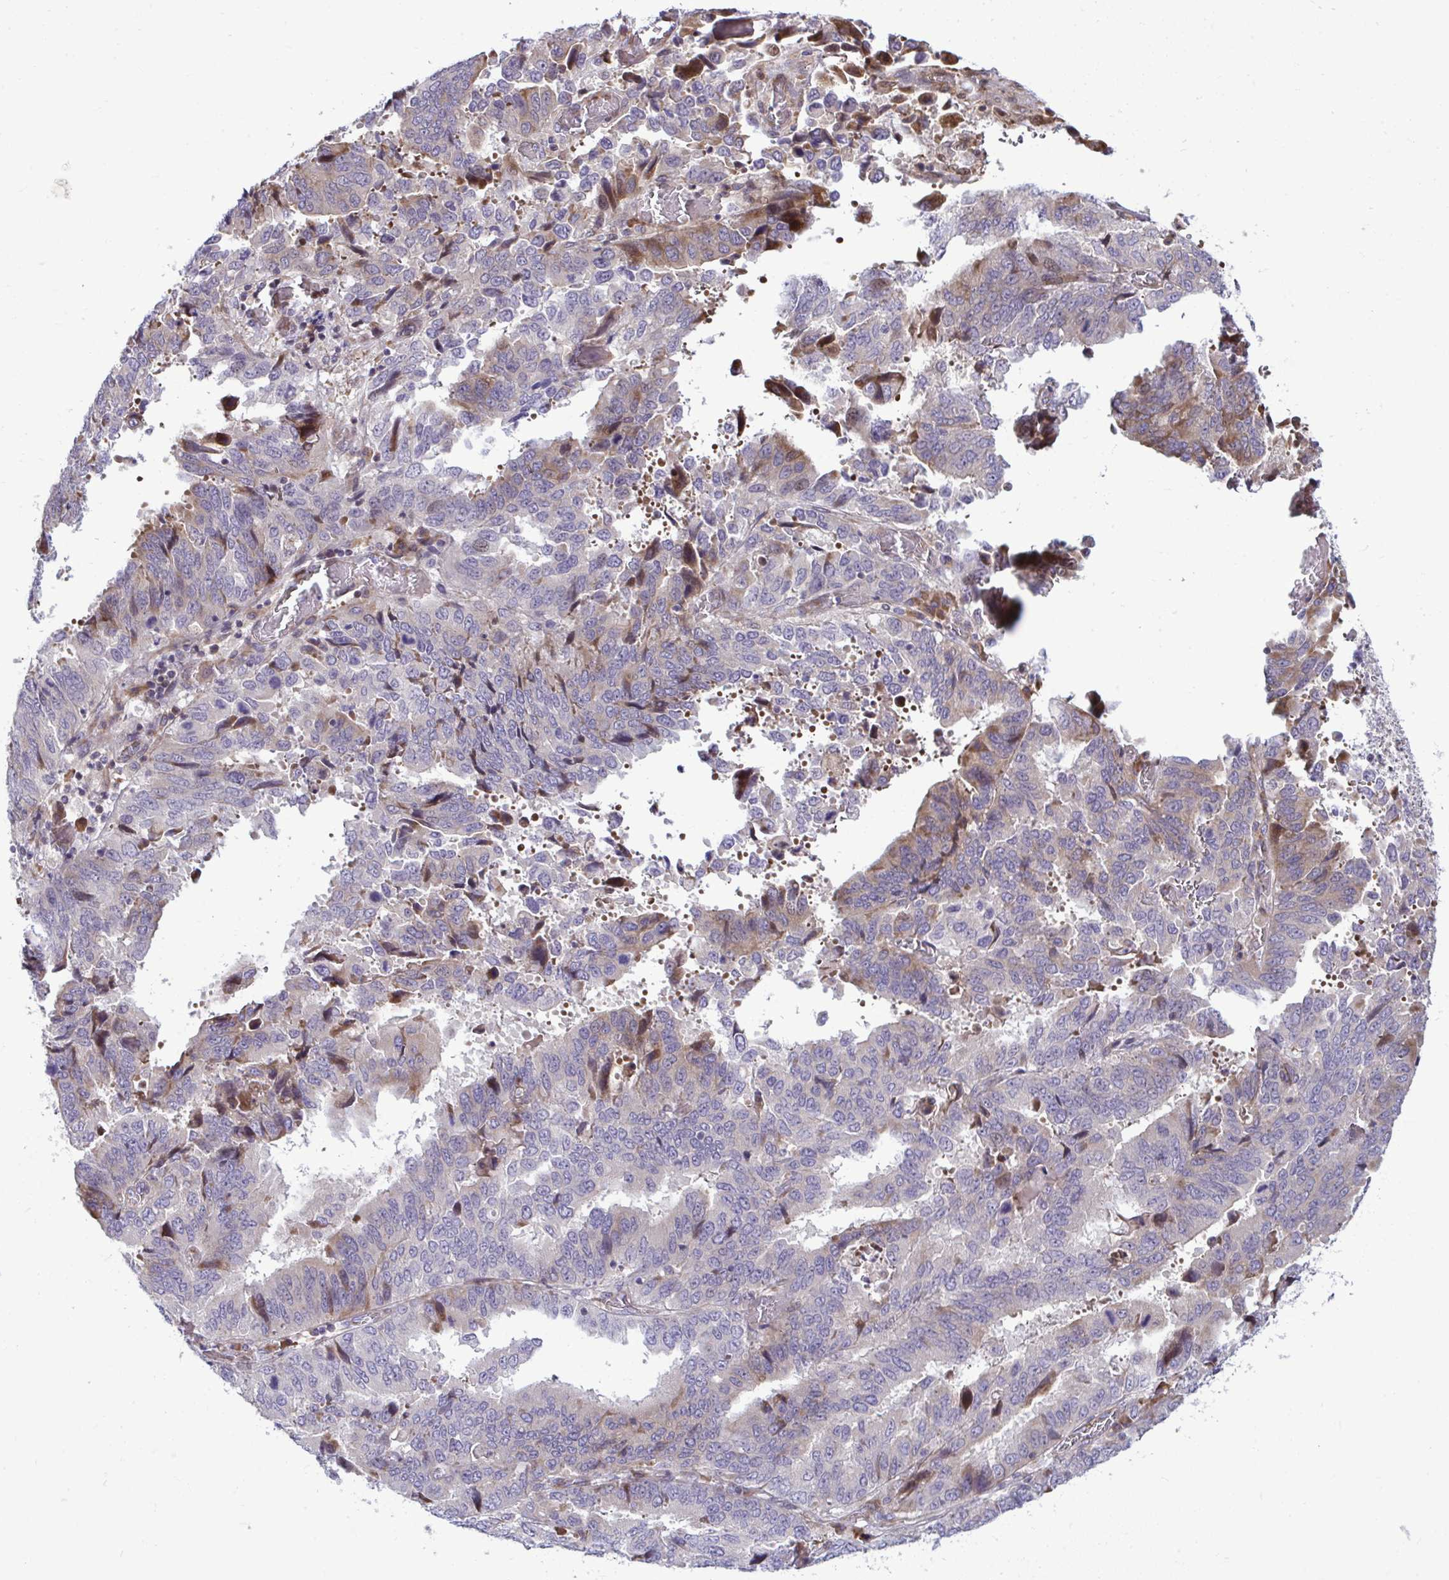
{"staining": {"intensity": "moderate", "quantity": "<25%", "location": "cytoplasmic/membranous"}, "tissue": "stomach cancer", "cell_type": "Tumor cells", "image_type": "cancer", "snomed": [{"axis": "morphology", "description": "Adenocarcinoma, NOS"}, {"axis": "topography", "description": "Stomach, upper"}], "caption": "IHC of human stomach adenocarcinoma reveals low levels of moderate cytoplasmic/membranous staining in approximately <25% of tumor cells.", "gene": "ZSCAN9", "patient": {"sex": "male", "age": 74}}